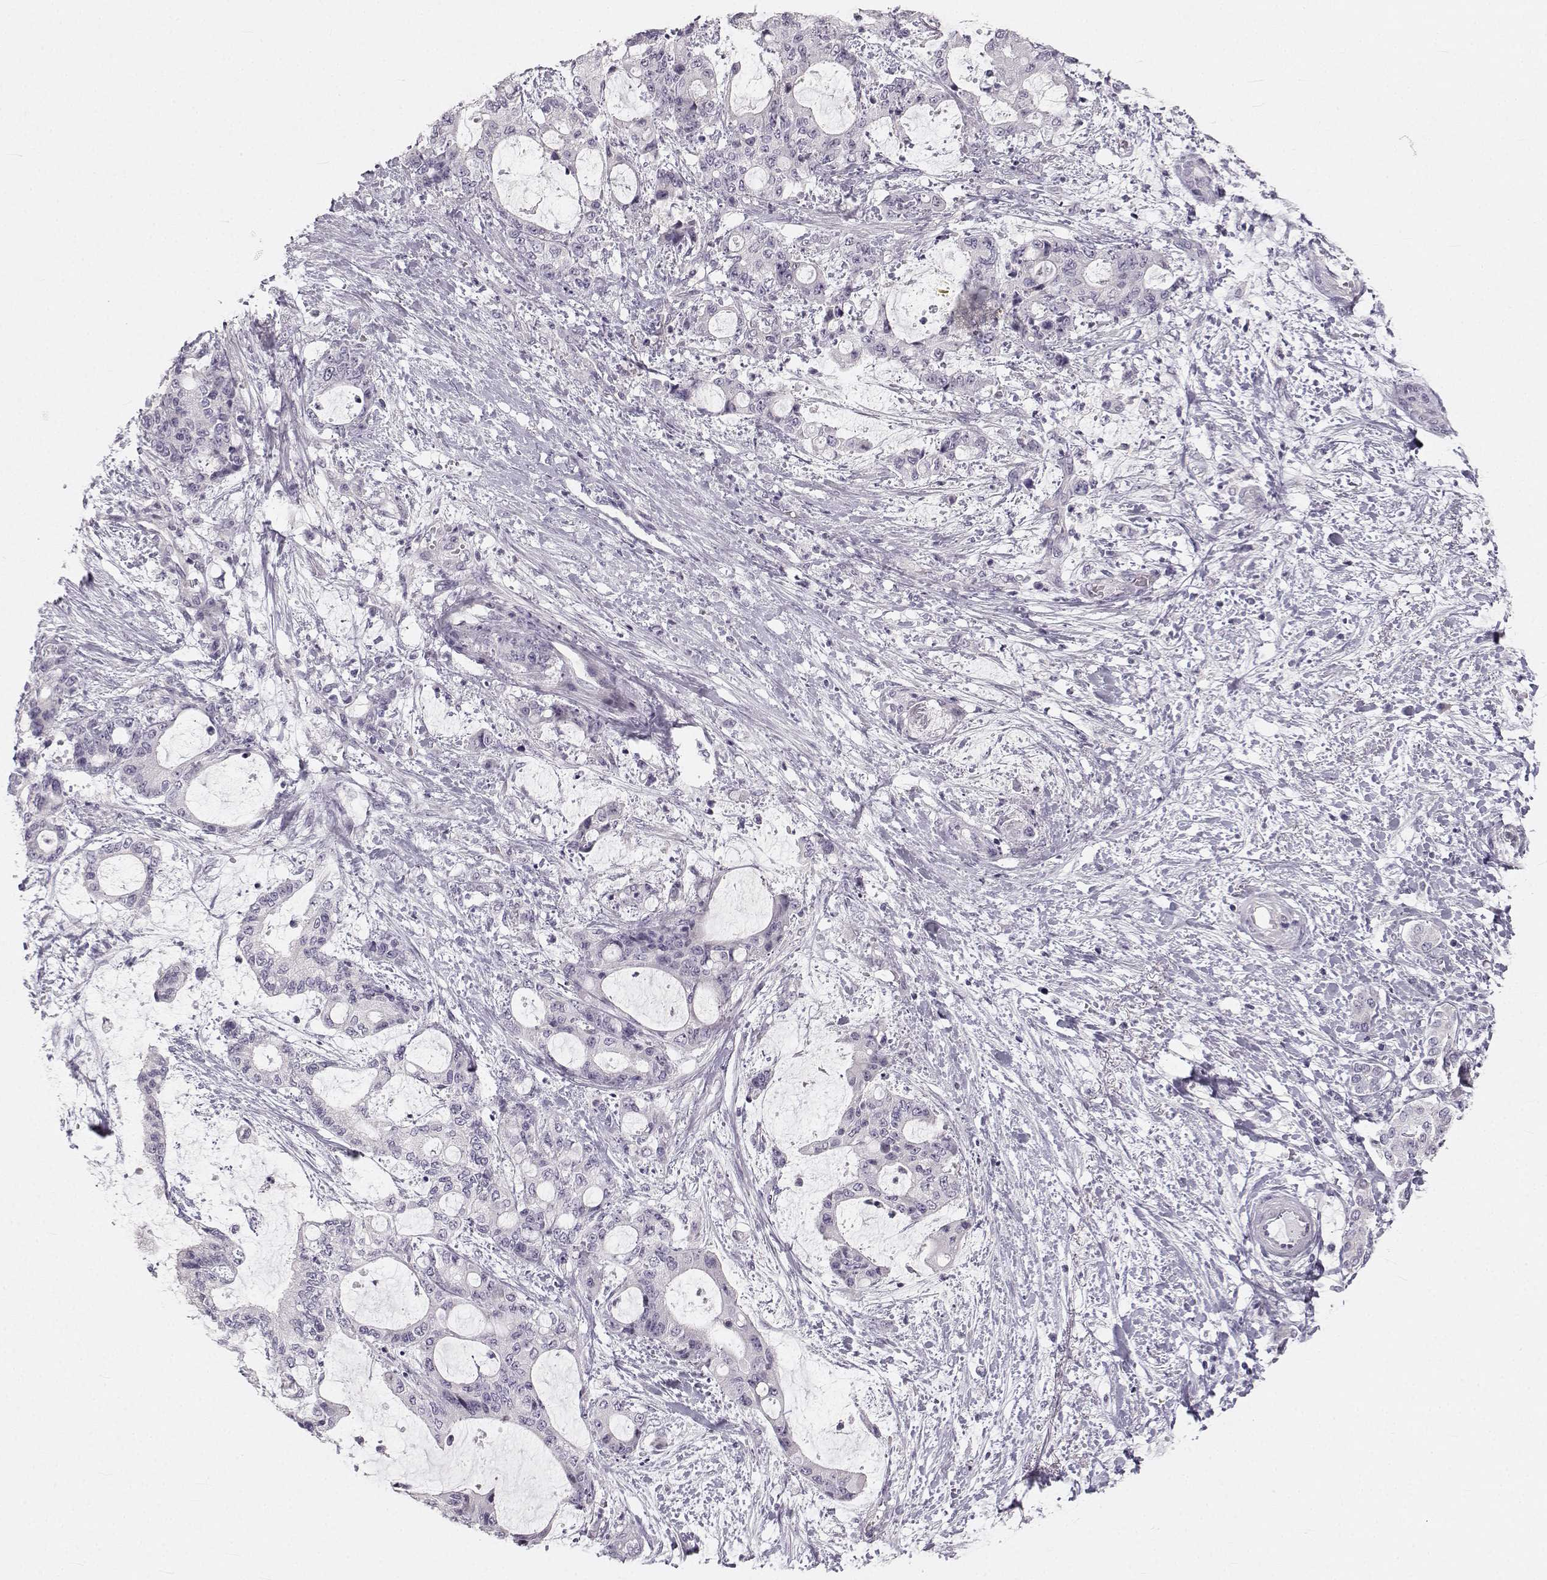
{"staining": {"intensity": "negative", "quantity": "none", "location": "none"}, "tissue": "liver cancer", "cell_type": "Tumor cells", "image_type": "cancer", "snomed": [{"axis": "morphology", "description": "Normal tissue, NOS"}, {"axis": "morphology", "description": "Cholangiocarcinoma"}, {"axis": "topography", "description": "Liver"}, {"axis": "topography", "description": "Peripheral nerve tissue"}], "caption": "Immunohistochemical staining of cholangiocarcinoma (liver) displays no significant staining in tumor cells.", "gene": "OIP5", "patient": {"sex": "female", "age": 73}}